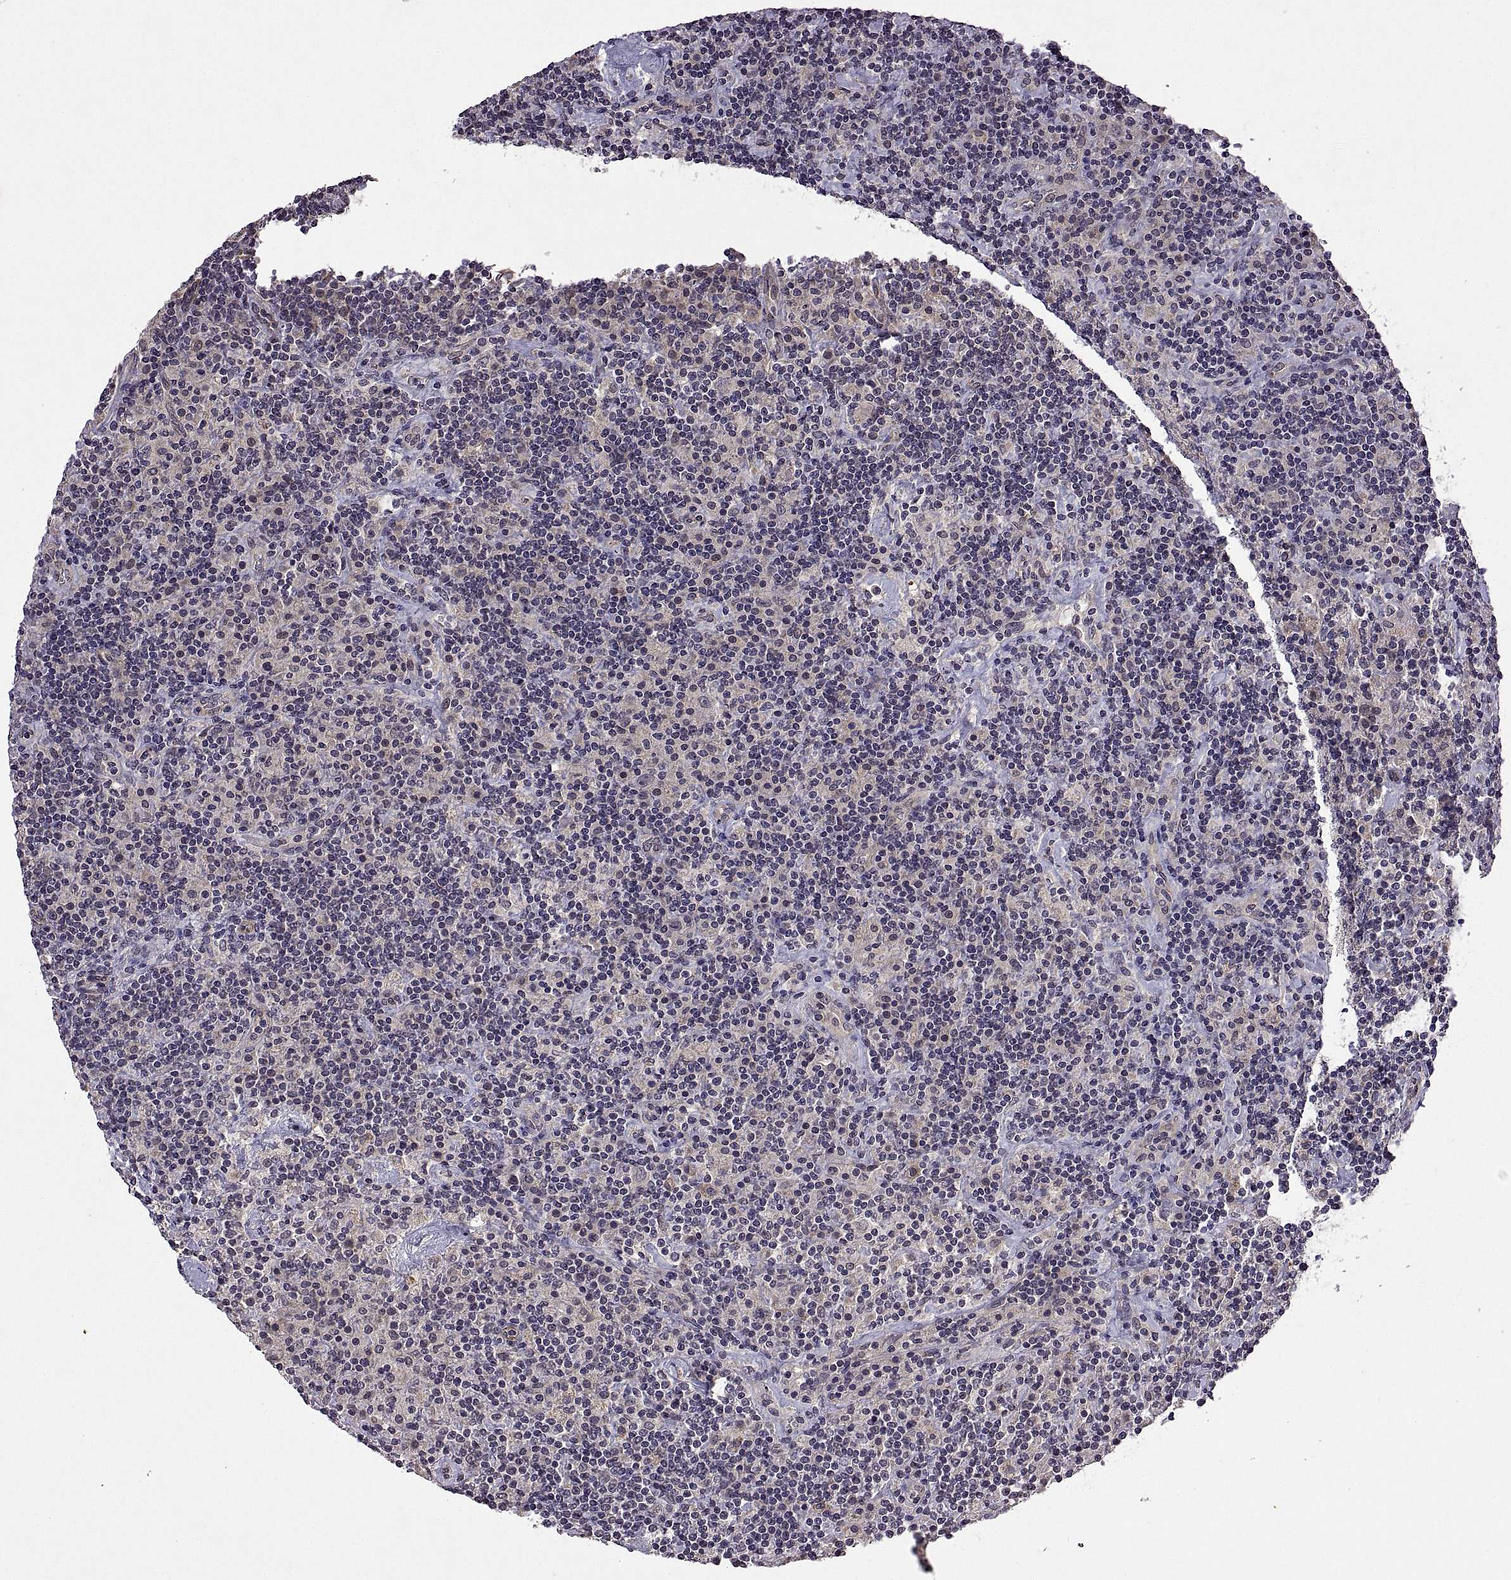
{"staining": {"intensity": "negative", "quantity": "none", "location": "none"}, "tissue": "lymphoma", "cell_type": "Tumor cells", "image_type": "cancer", "snomed": [{"axis": "morphology", "description": "Hodgkin's disease, NOS"}, {"axis": "topography", "description": "Lymph node"}], "caption": "Hodgkin's disease was stained to show a protein in brown. There is no significant staining in tumor cells.", "gene": "LAMA1", "patient": {"sex": "male", "age": 70}}